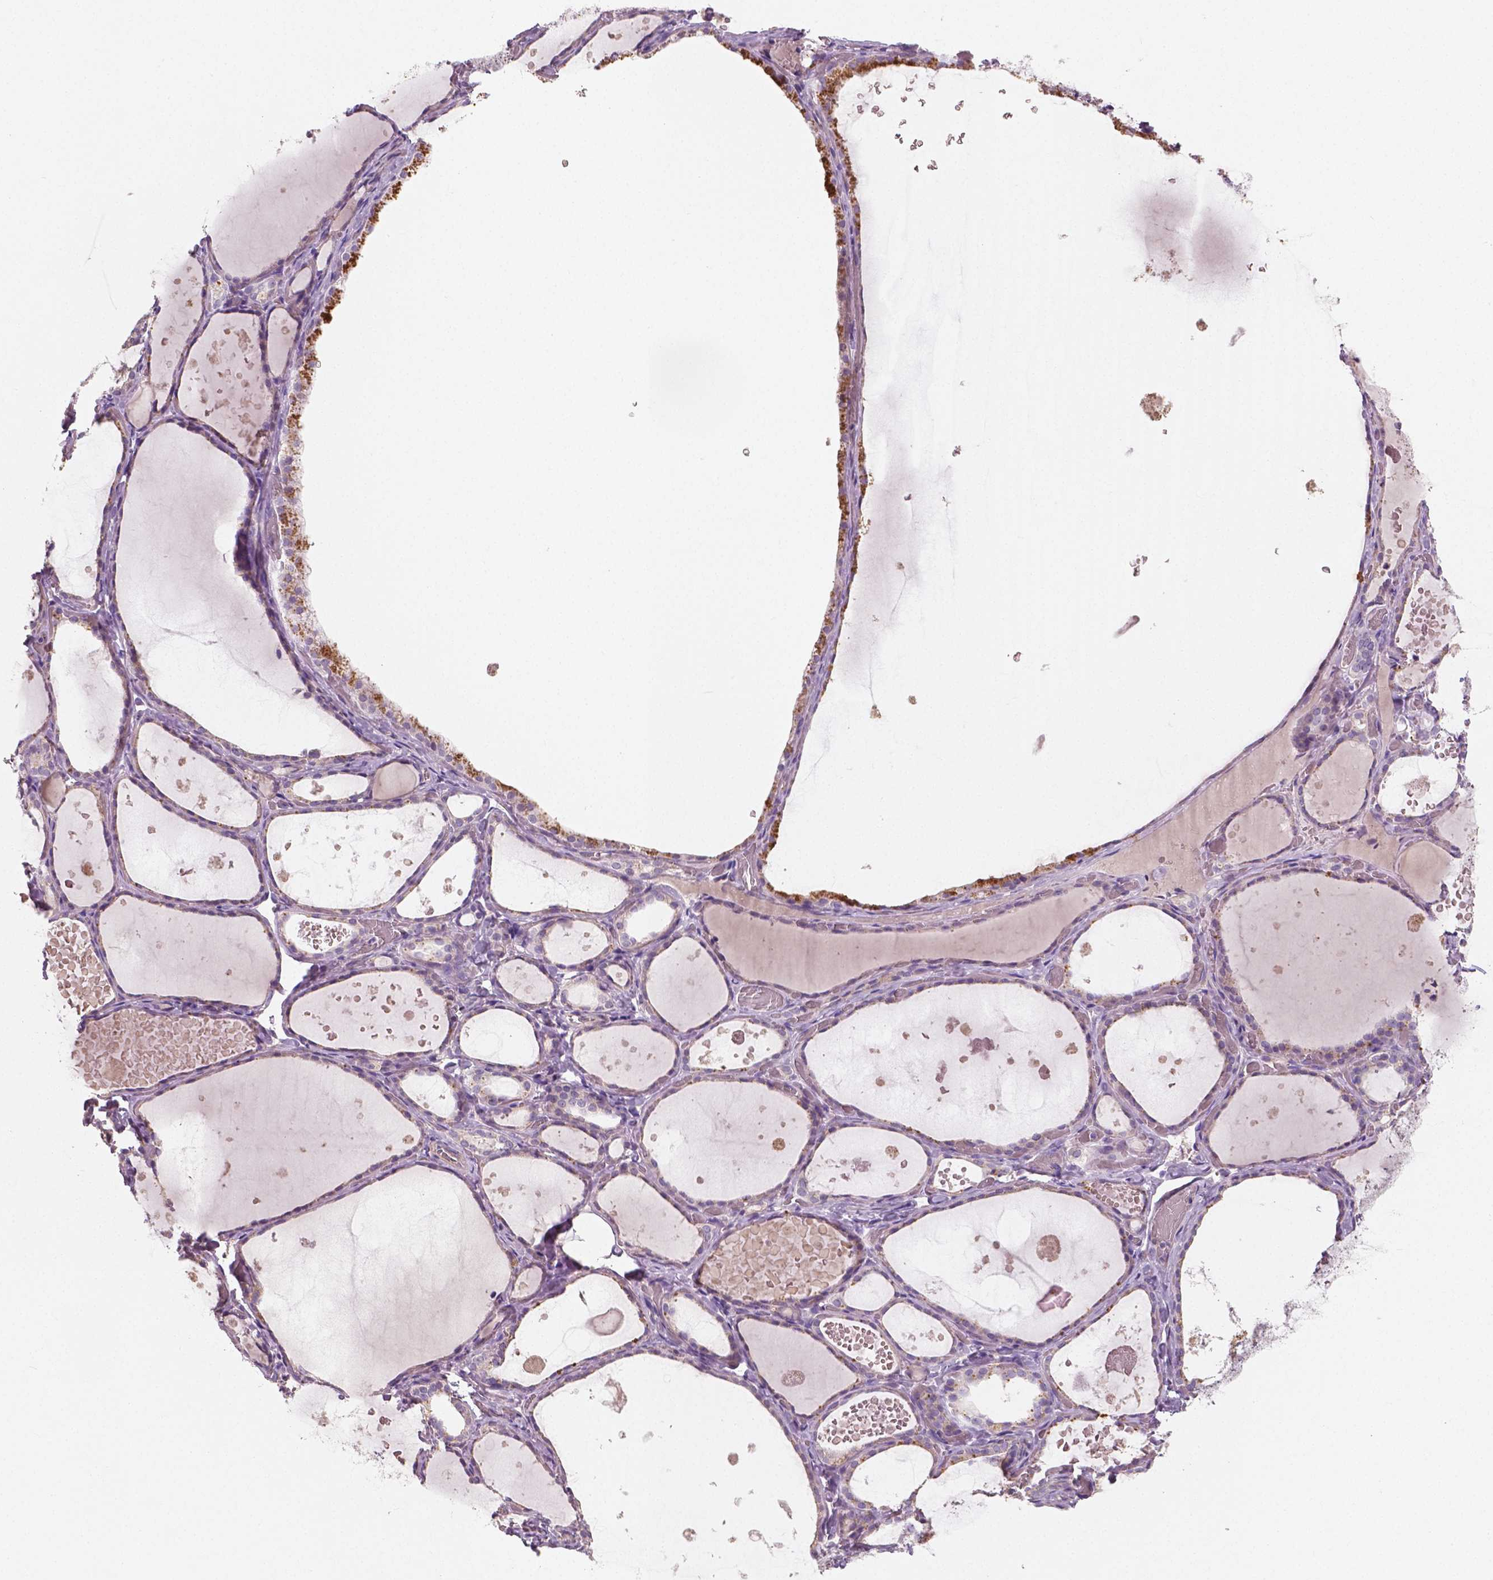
{"staining": {"intensity": "moderate", "quantity": "<25%", "location": "cytoplasmic/membranous"}, "tissue": "thyroid gland", "cell_type": "Glandular cells", "image_type": "normal", "snomed": [{"axis": "morphology", "description": "Normal tissue, NOS"}, {"axis": "topography", "description": "Thyroid gland"}], "caption": "High-magnification brightfield microscopy of normal thyroid gland stained with DAB (brown) and counterstained with hematoxylin (blue). glandular cells exhibit moderate cytoplasmic/membranous expression is seen in approximately<25% of cells.", "gene": "LSM14B", "patient": {"sex": "female", "age": 56}}